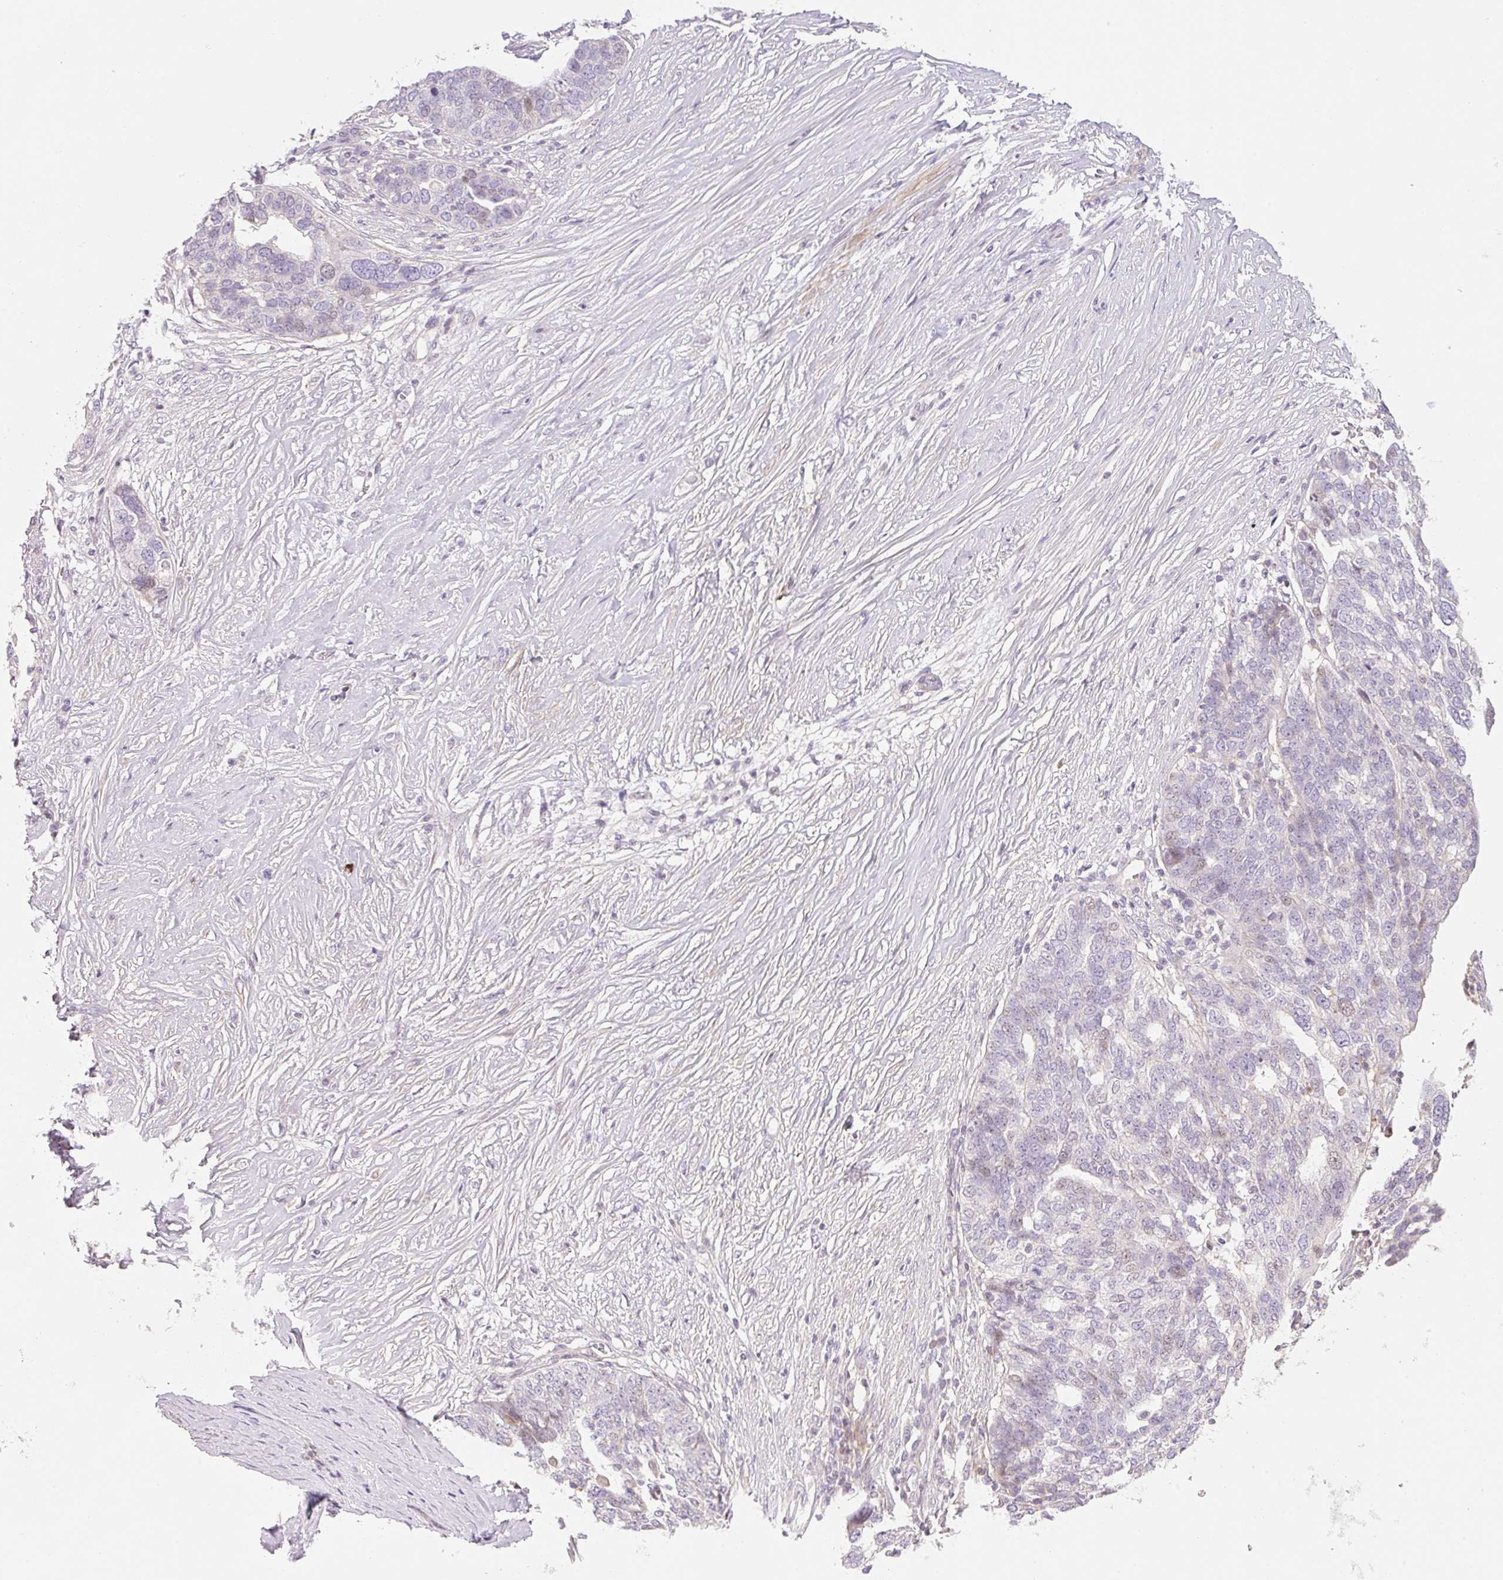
{"staining": {"intensity": "negative", "quantity": "none", "location": "none"}, "tissue": "ovarian cancer", "cell_type": "Tumor cells", "image_type": "cancer", "snomed": [{"axis": "morphology", "description": "Cystadenocarcinoma, serous, NOS"}, {"axis": "topography", "description": "Ovary"}], "caption": "Ovarian cancer (serous cystadenocarcinoma) was stained to show a protein in brown. There is no significant staining in tumor cells.", "gene": "ZNF552", "patient": {"sex": "female", "age": 59}}